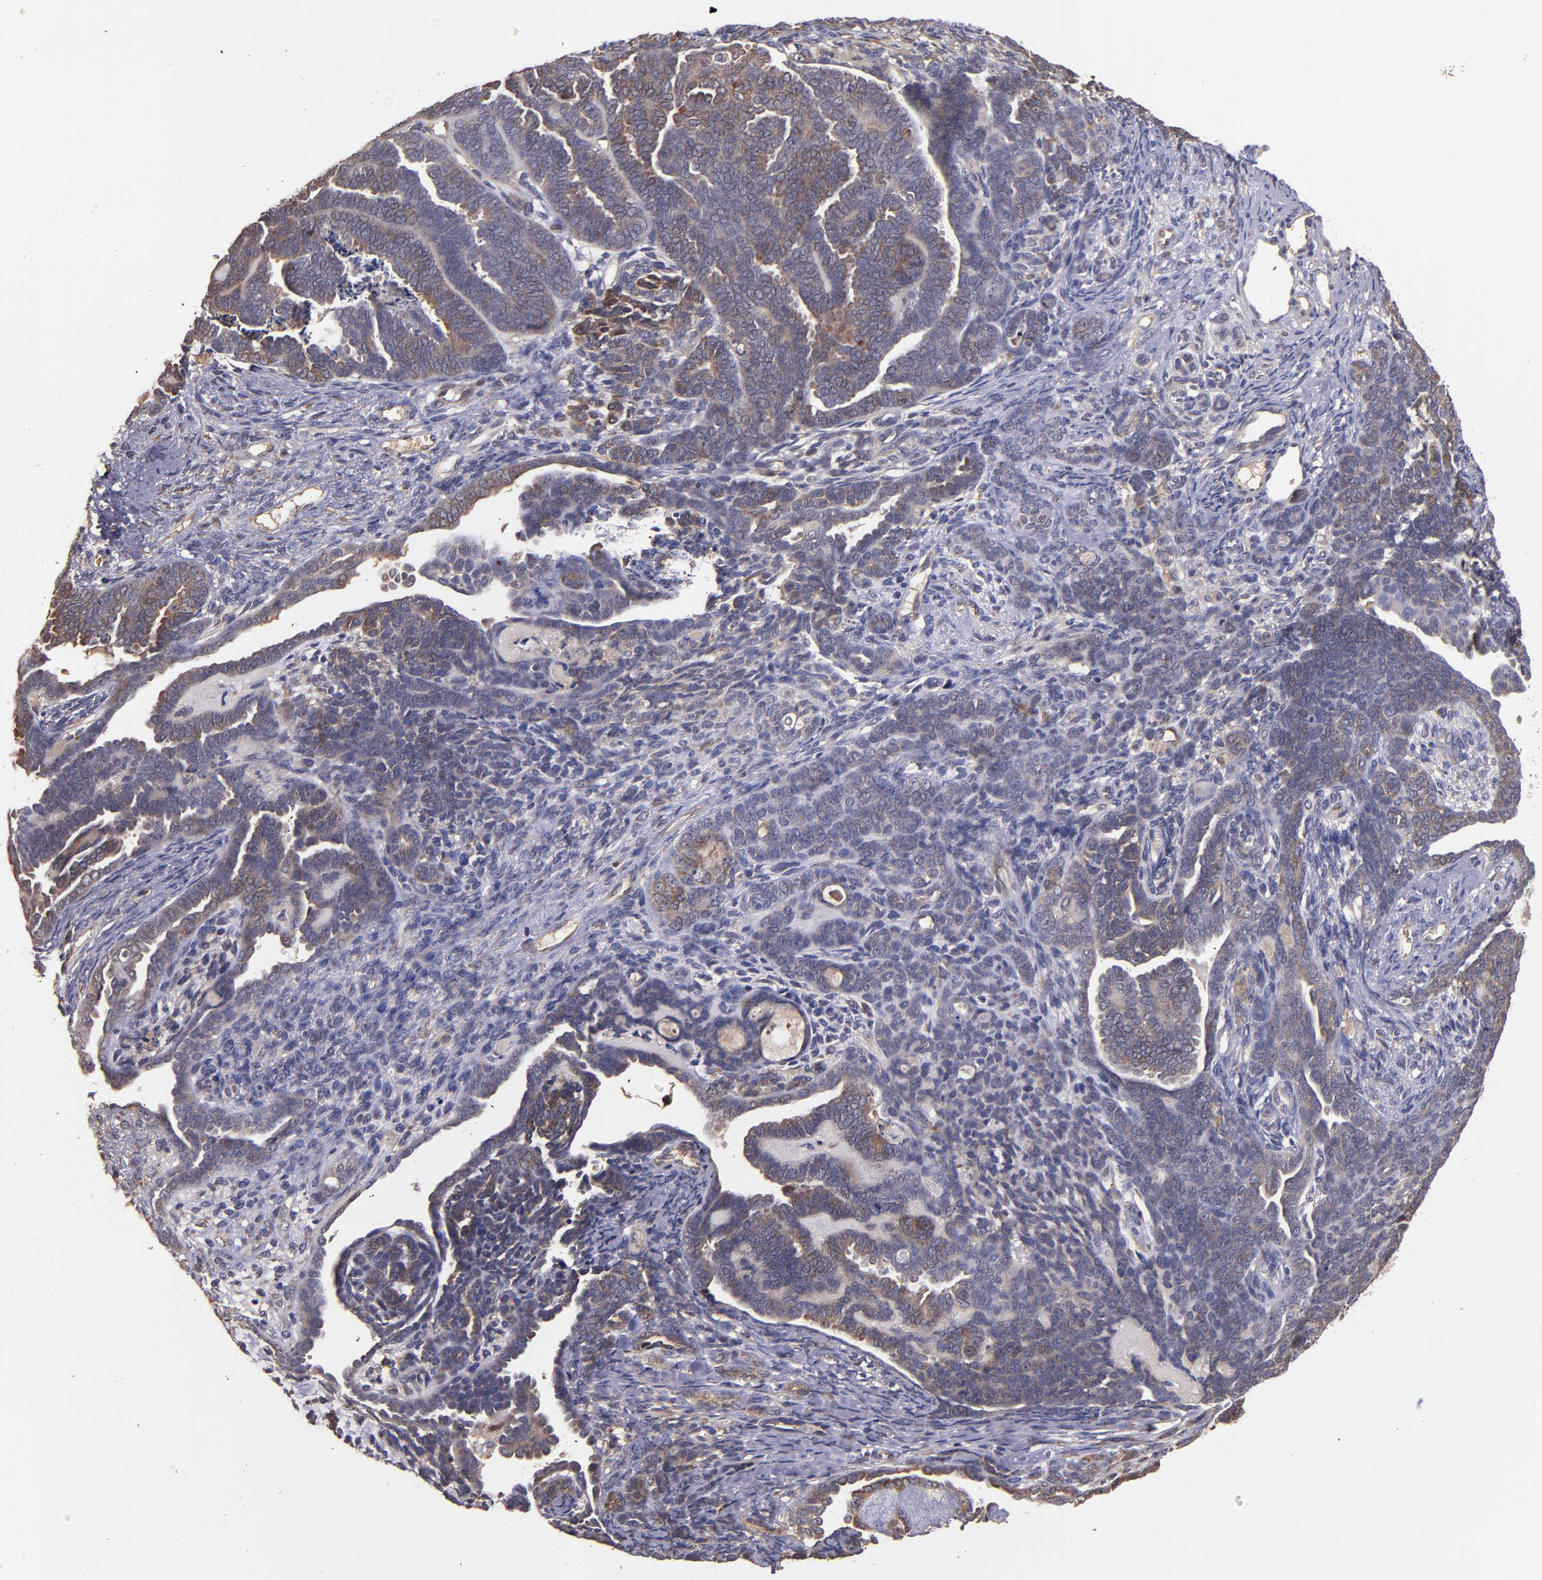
{"staining": {"intensity": "moderate", "quantity": "<25%", "location": "cytoplasmic/membranous"}, "tissue": "endometrial cancer", "cell_type": "Tumor cells", "image_type": "cancer", "snomed": [{"axis": "morphology", "description": "Neoplasm, malignant, NOS"}, {"axis": "topography", "description": "Endometrium"}], "caption": "This image exhibits endometrial cancer (neoplasm (malignant)) stained with immunohistochemistry (IHC) to label a protein in brown. The cytoplasmic/membranous of tumor cells show moderate positivity for the protein. Nuclei are counter-stained blue.", "gene": "PRAF2", "patient": {"sex": "female", "age": 74}}